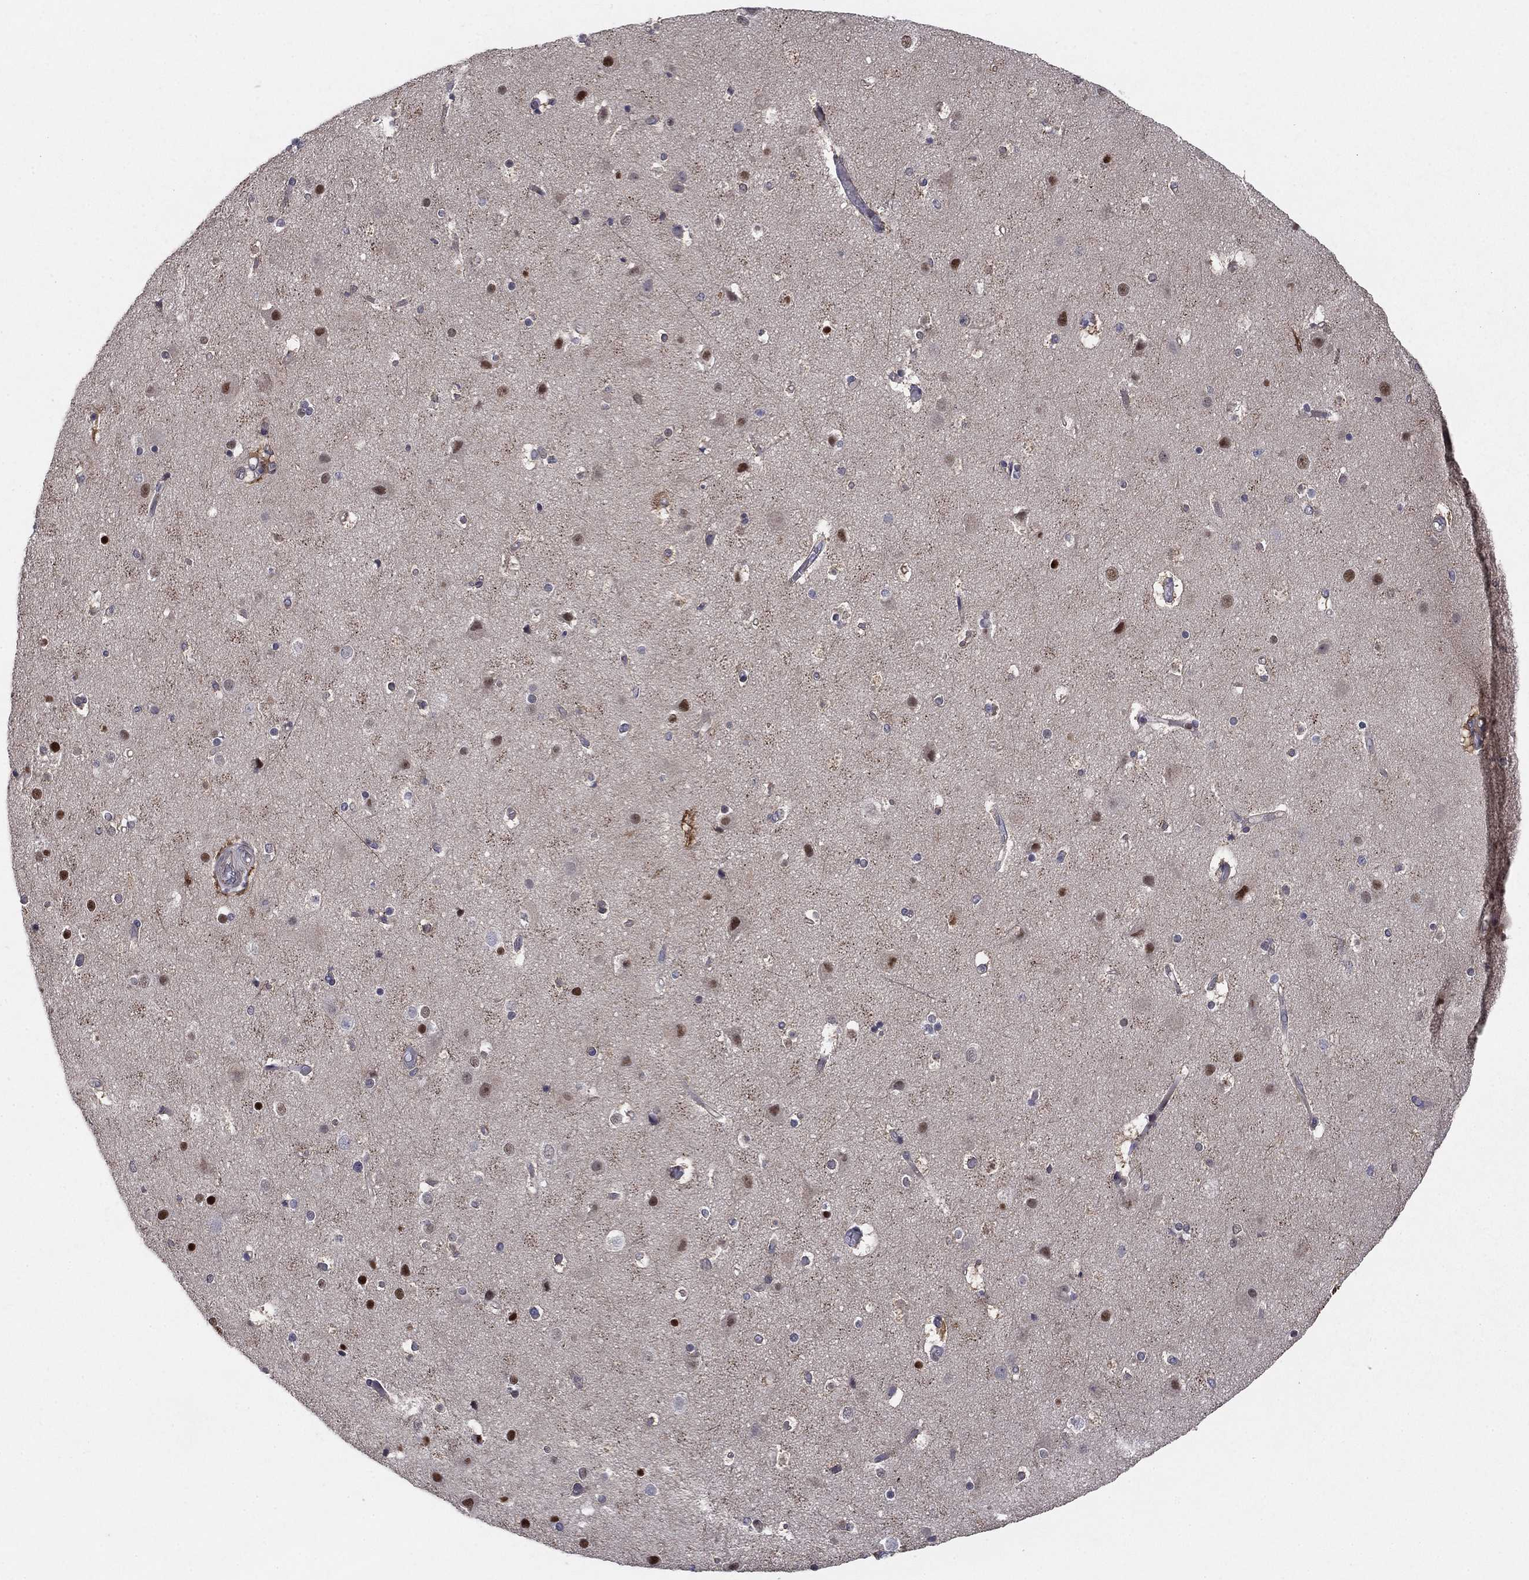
{"staining": {"intensity": "weak", "quantity": "25%-75%", "location": "cytoplasmic/membranous"}, "tissue": "cerebral cortex", "cell_type": "Endothelial cells", "image_type": "normal", "snomed": [{"axis": "morphology", "description": "Normal tissue, NOS"}, {"axis": "topography", "description": "Cerebral cortex"}], "caption": "Protein staining reveals weak cytoplasmic/membranous positivity in approximately 25%-75% of endothelial cells in normal cerebral cortex.", "gene": "BCL11A", "patient": {"sex": "female", "age": 52}}